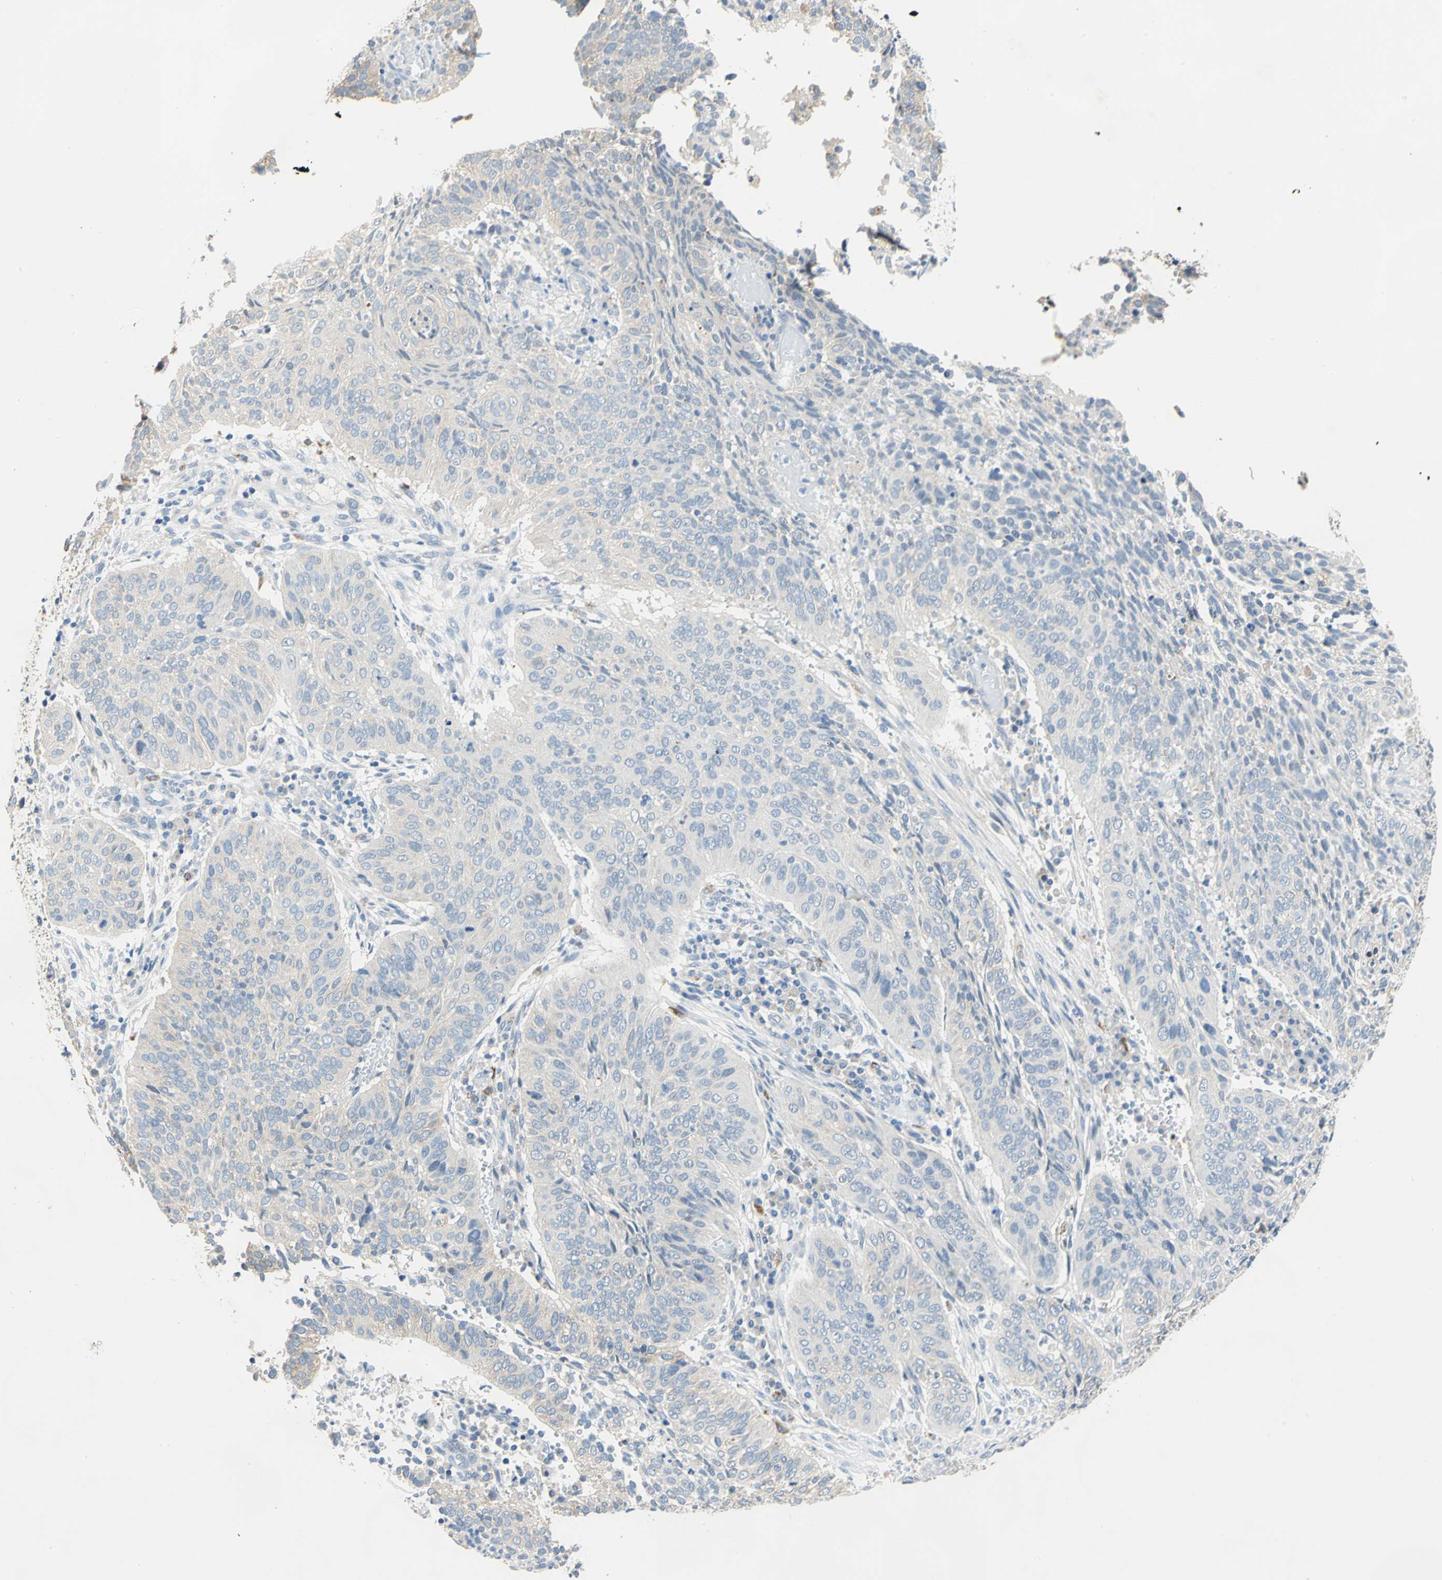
{"staining": {"intensity": "weak", "quantity": "25%-75%", "location": "cytoplasmic/membranous"}, "tissue": "cervical cancer", "cell_type": "Tumor cells", "image_type": "cancer", "snomed": [{"axis": "morphology", "description": "Squamous cell carcinoma, NOS"}, {"axis": "topography", "description": "Cervix"}], "caption": "Human cervical cancer stained with a brown dye shows weak cytoplasmic/membranous positive positivity in about 25%-75% of tumor cells.", "gene": "RASD2", "patient": {"sex": "female", "age": 39}}